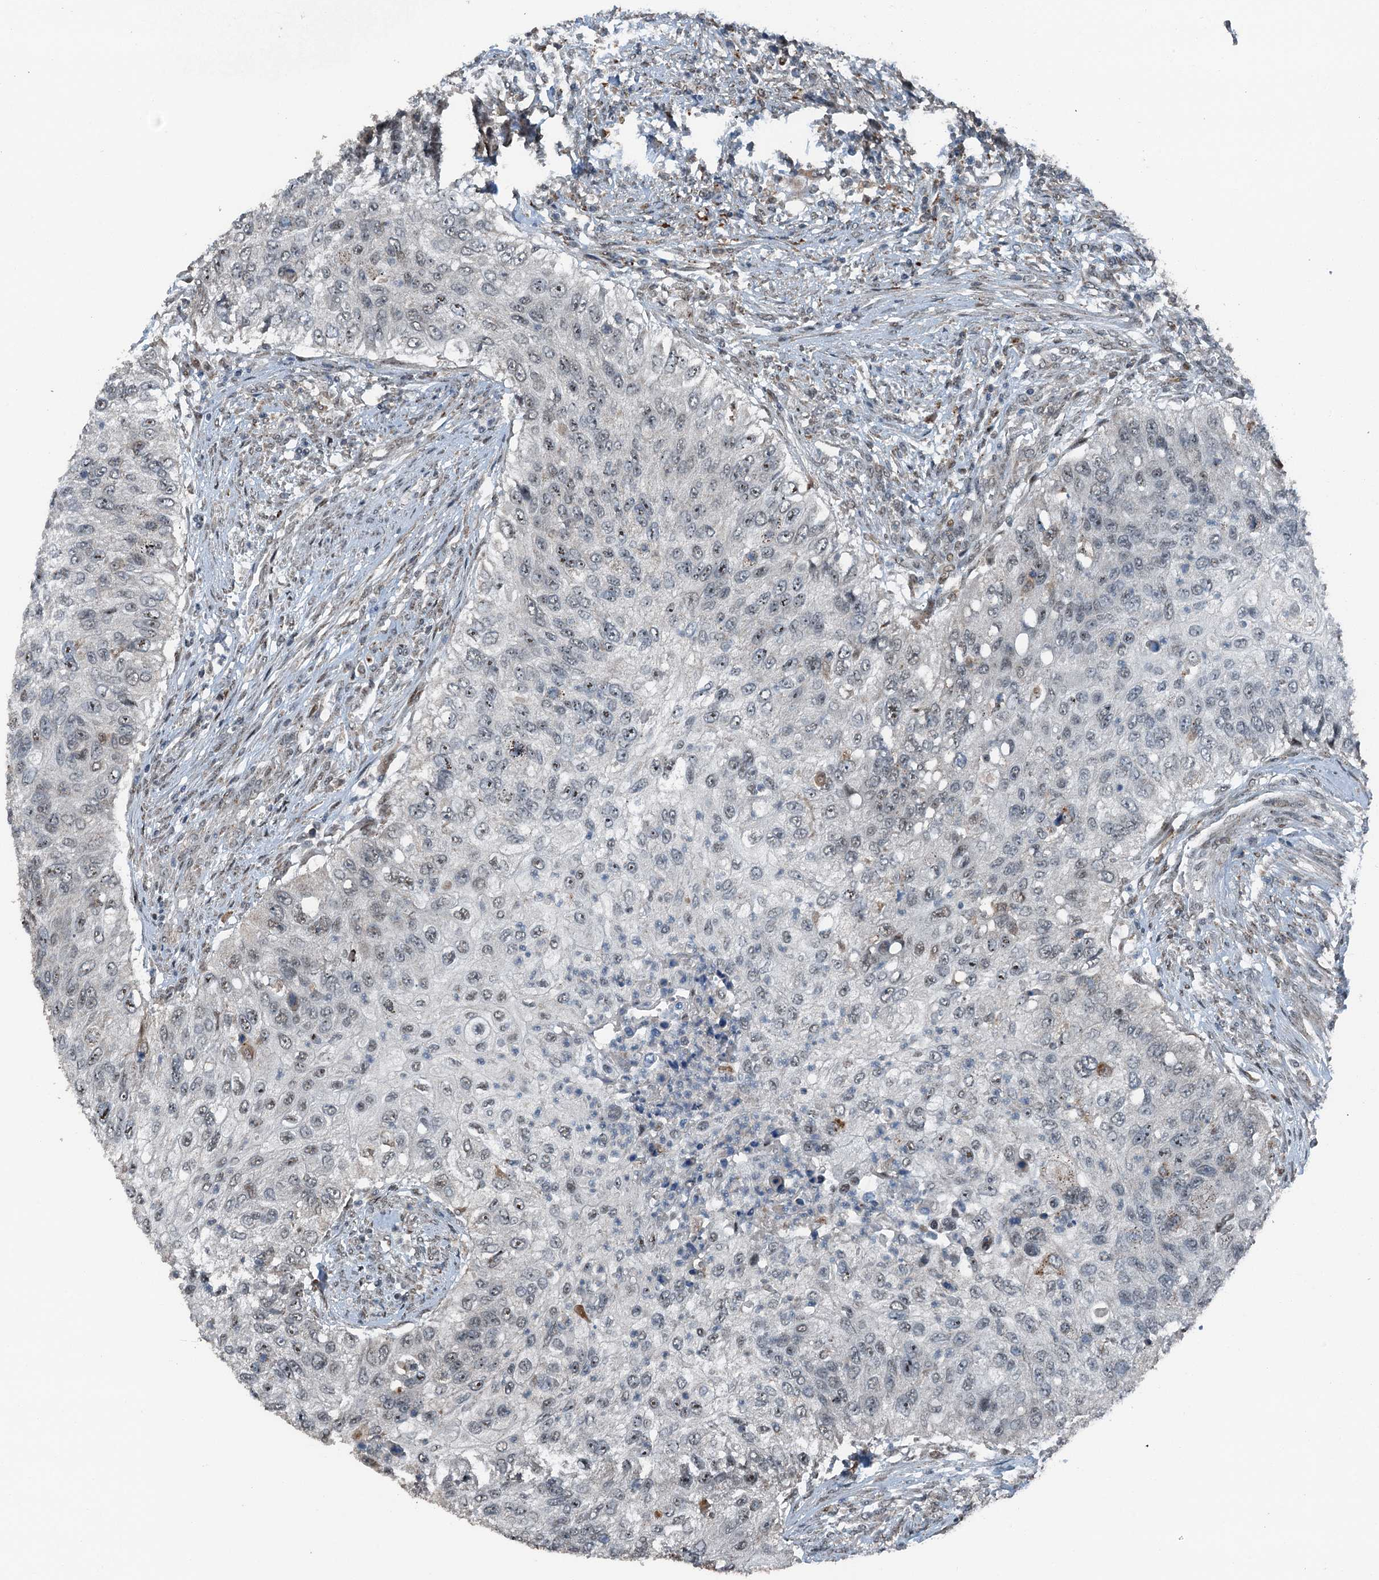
{"staining": {"intensity": "negative", "quantity": "none", "location": "none"}, "tissue": "urothelial cancer", "cell_type": "Tumor cells", "image_type": "cancer", "snomed": [{"axis": "morphology", "description": "Urothelial carcinoma, High grade"}, {"axis": "topography", "description": "Urinary bladder"}], "caption": "This is an IHC image of urothelial cancer. There is no expression in tumor cells.", "gene": "BMERB1", "patient": {"sex": "female", "age": 60}}